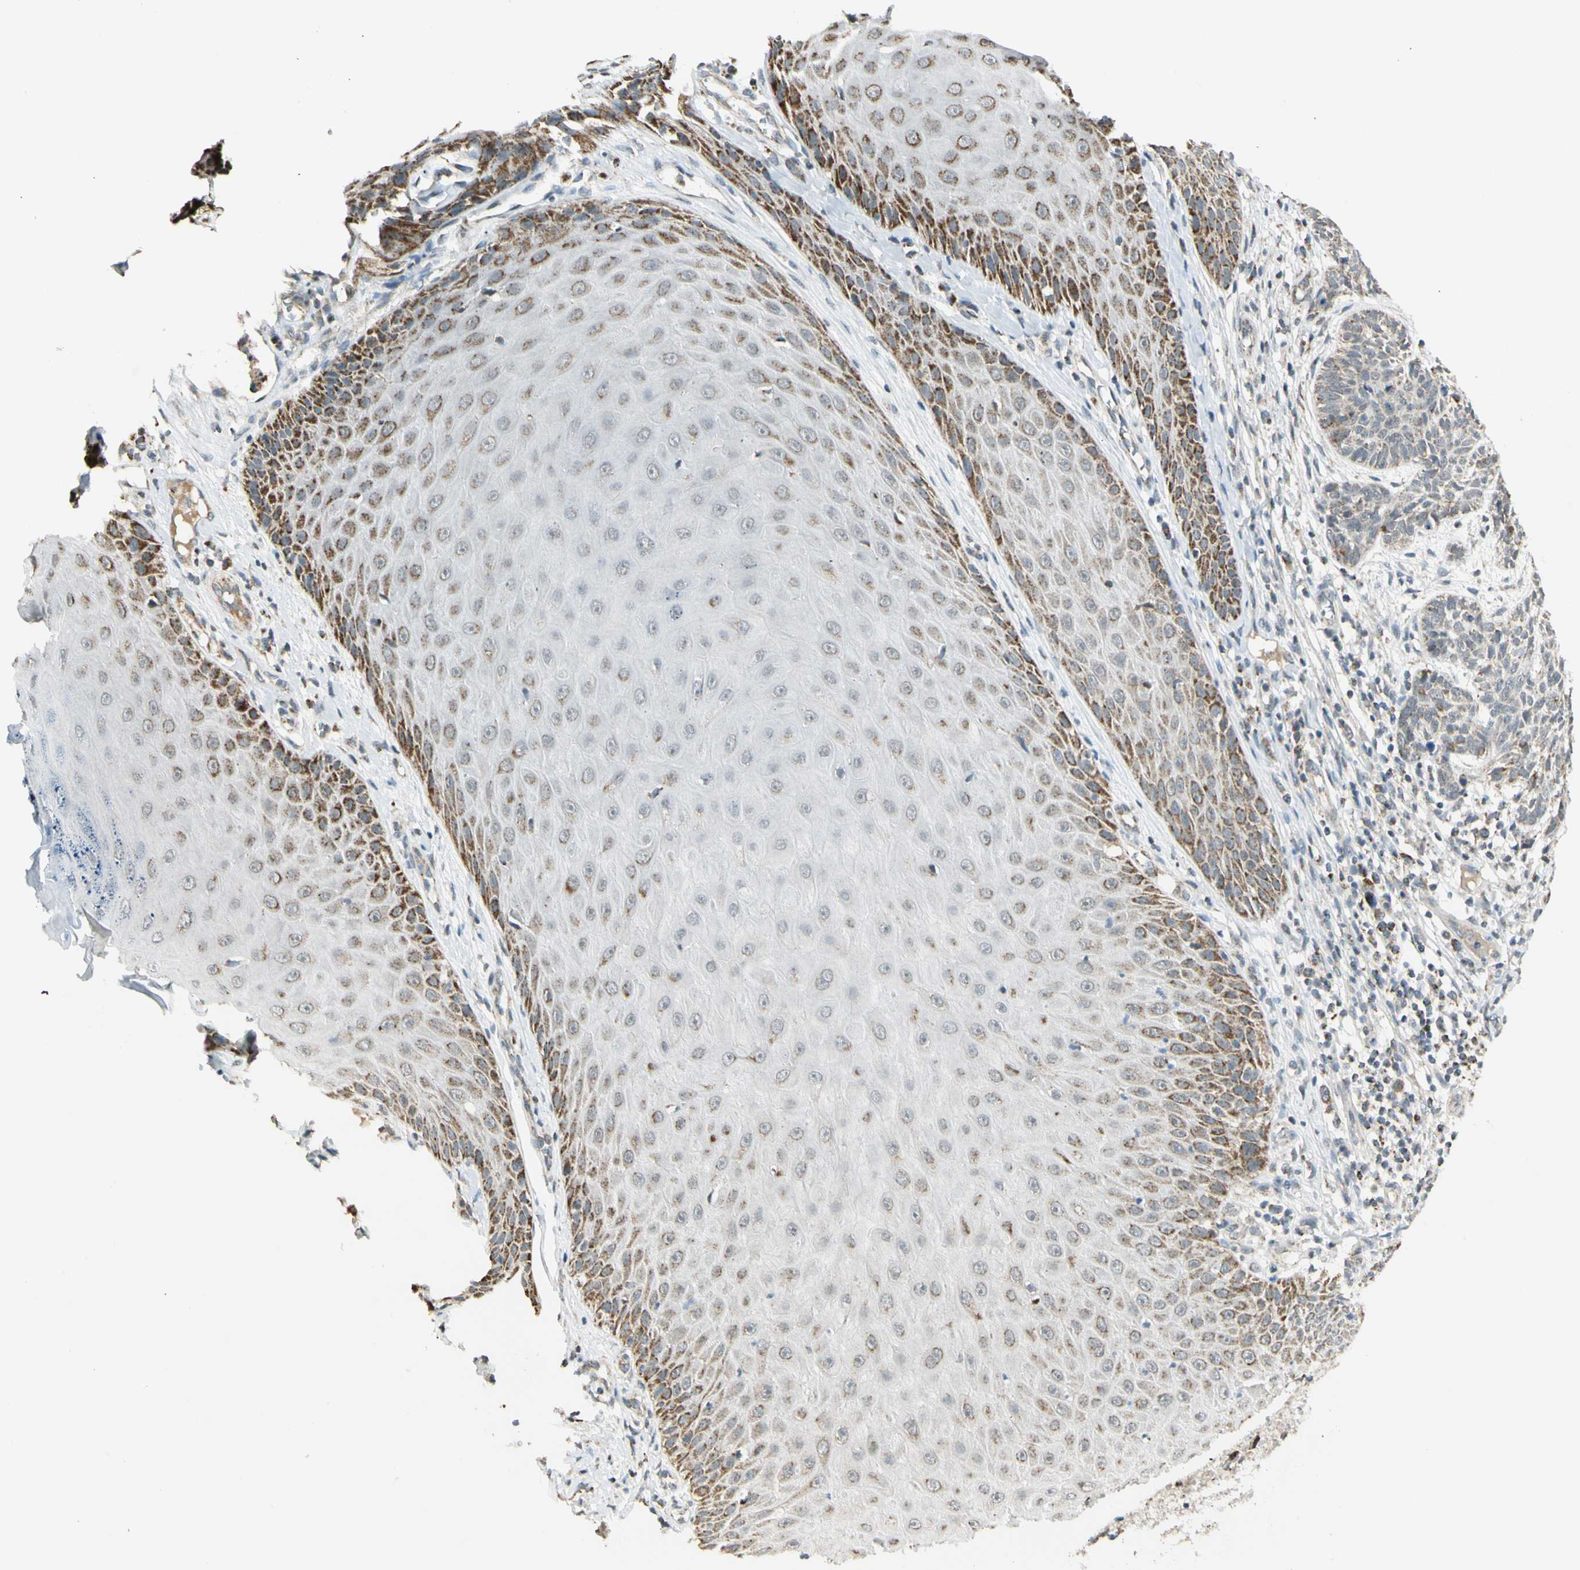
{"staining": {"intensity": "moderate", "quantity": "<25%", "location": "cytoplasmic/membranous"}, "tissue": "skin cancer", "cell_type": "Tumor cells", "image_type": "cancer", "snomed": [{"axis": "morphology", "description": "Normal tissue, NOS"}, {"axis": "morphology", "description": "Basal cell carcinoma"}, {"axis": "topography", "description": "Skin"}], "caption": "Basal cell carcinoma (skin) stained for a protein reveals moderate cytoplasmic/membranous positivity in tumor cells.", "gene": "KHDC4", "patient": {"sex": "male", "age": 52}}